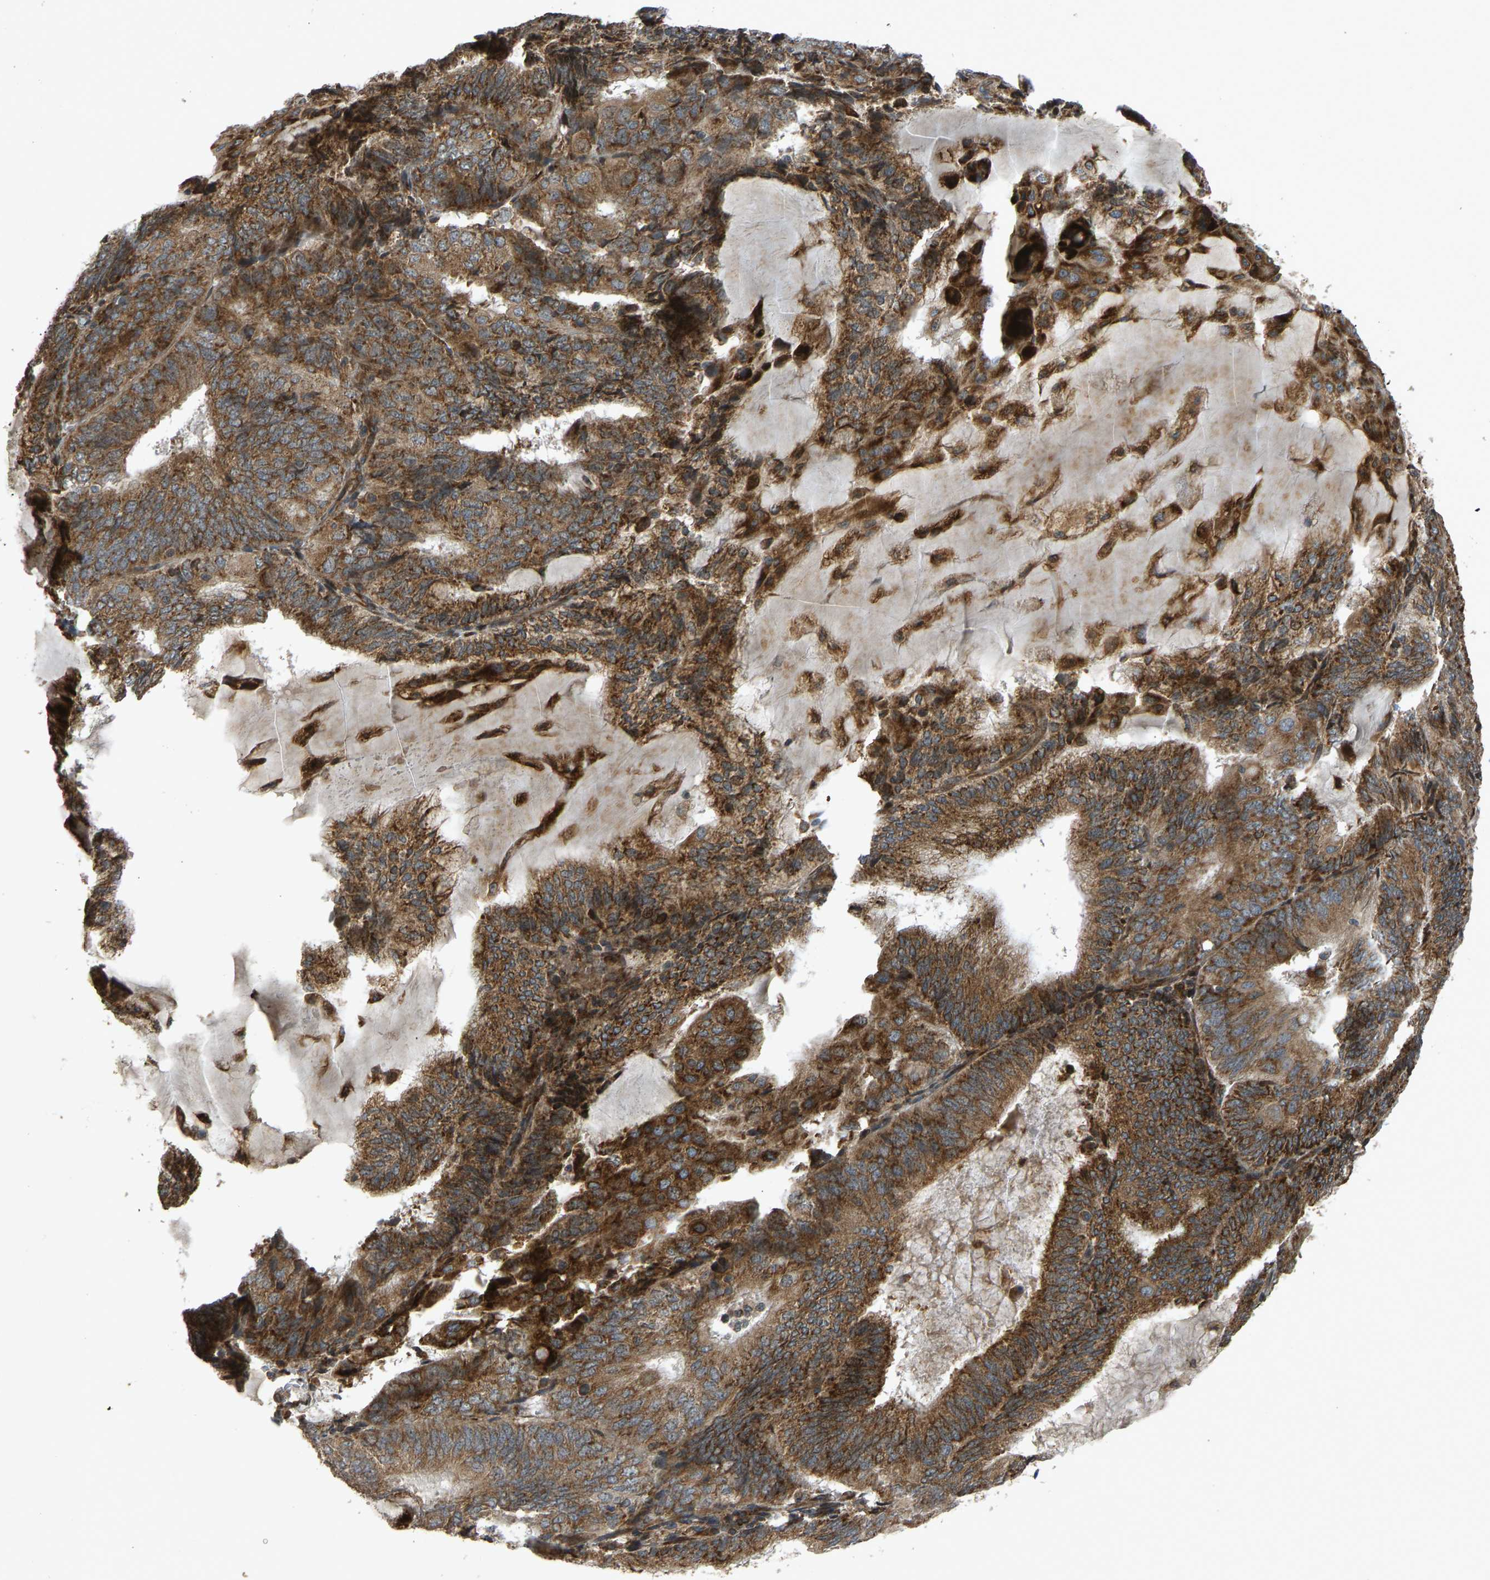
{"staining": {"intensity": "strong", "quantity": ">75%", "location": "cytoplasmic/membranous"}, "tissue": "endometrial cancer", "cell_type": "Tumor cells", "image_type": "cancer", "snomed": [{"axis": "morphology", "description": "Adenocarcinoma, NOS"}, {"axis": "topography", "description": "Endometrium"}], "caption": "Strong cytoplasmic/membranous protein expression is appreciated in about >75% of tumor cells in endometrial cancer.", "gene": "RPN2", "patient": {"sex": "female", "age": 81}}